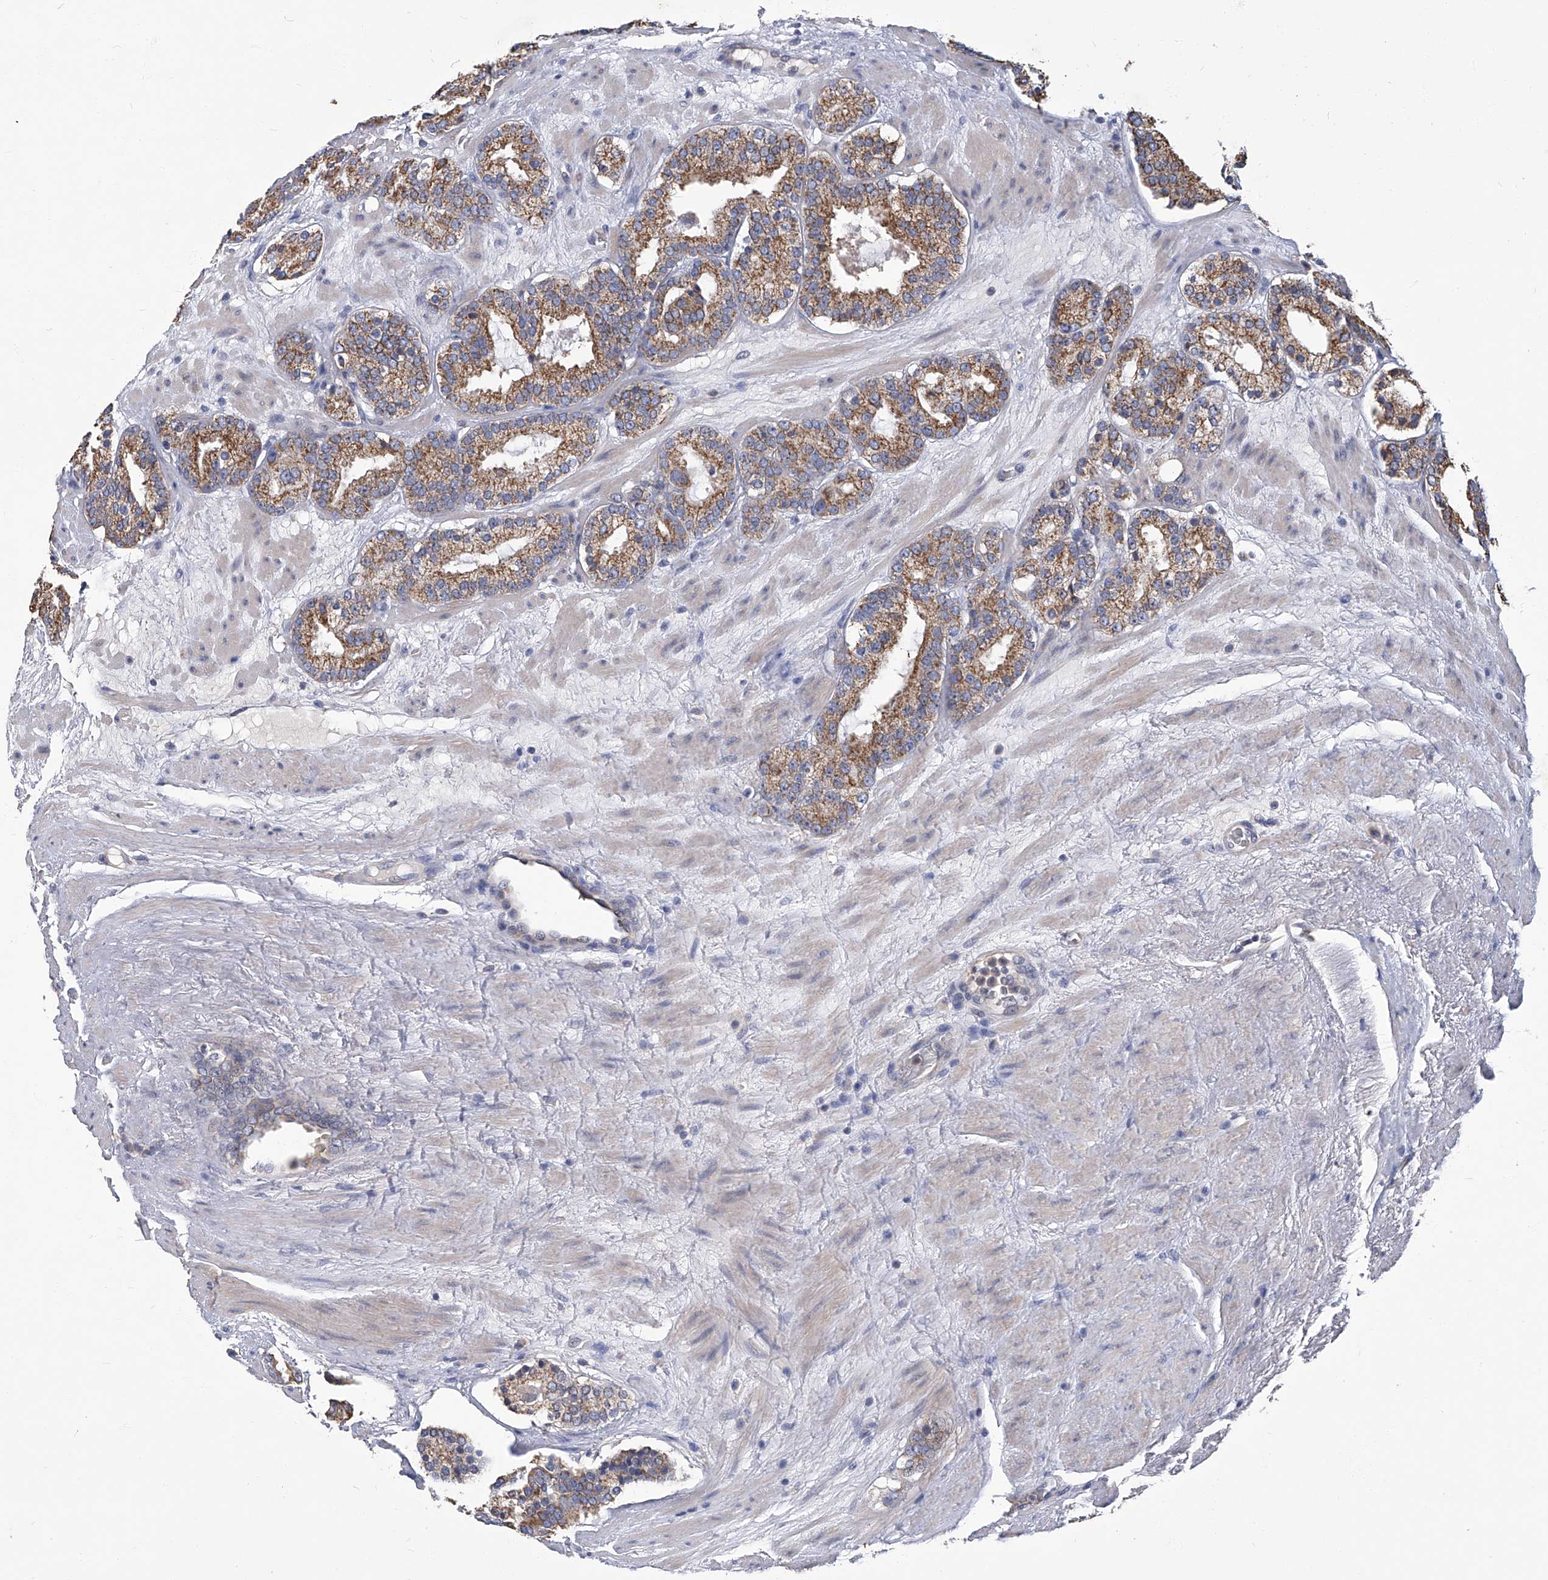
{"staining": {"intensity": "moderate", "quantity": ">75%", "location": "cytoplasmic/membranous"}, "tissue": "prostate cancer", "cell_type": "Tumor cells", "image_type": "cancer", "snomed": [{"axis": "morphology", "description": "Adenocarcinoma, Low grade"}, {"axis": "topography", "description": "Prostate"}], "caption": "Adenocarcinoma (low-grade) (prostate) stained with a protein marker displays moderate staining in tumor cells.", "gene": "TGFBR1", "patient": {"sex": "male", "age": 69}}